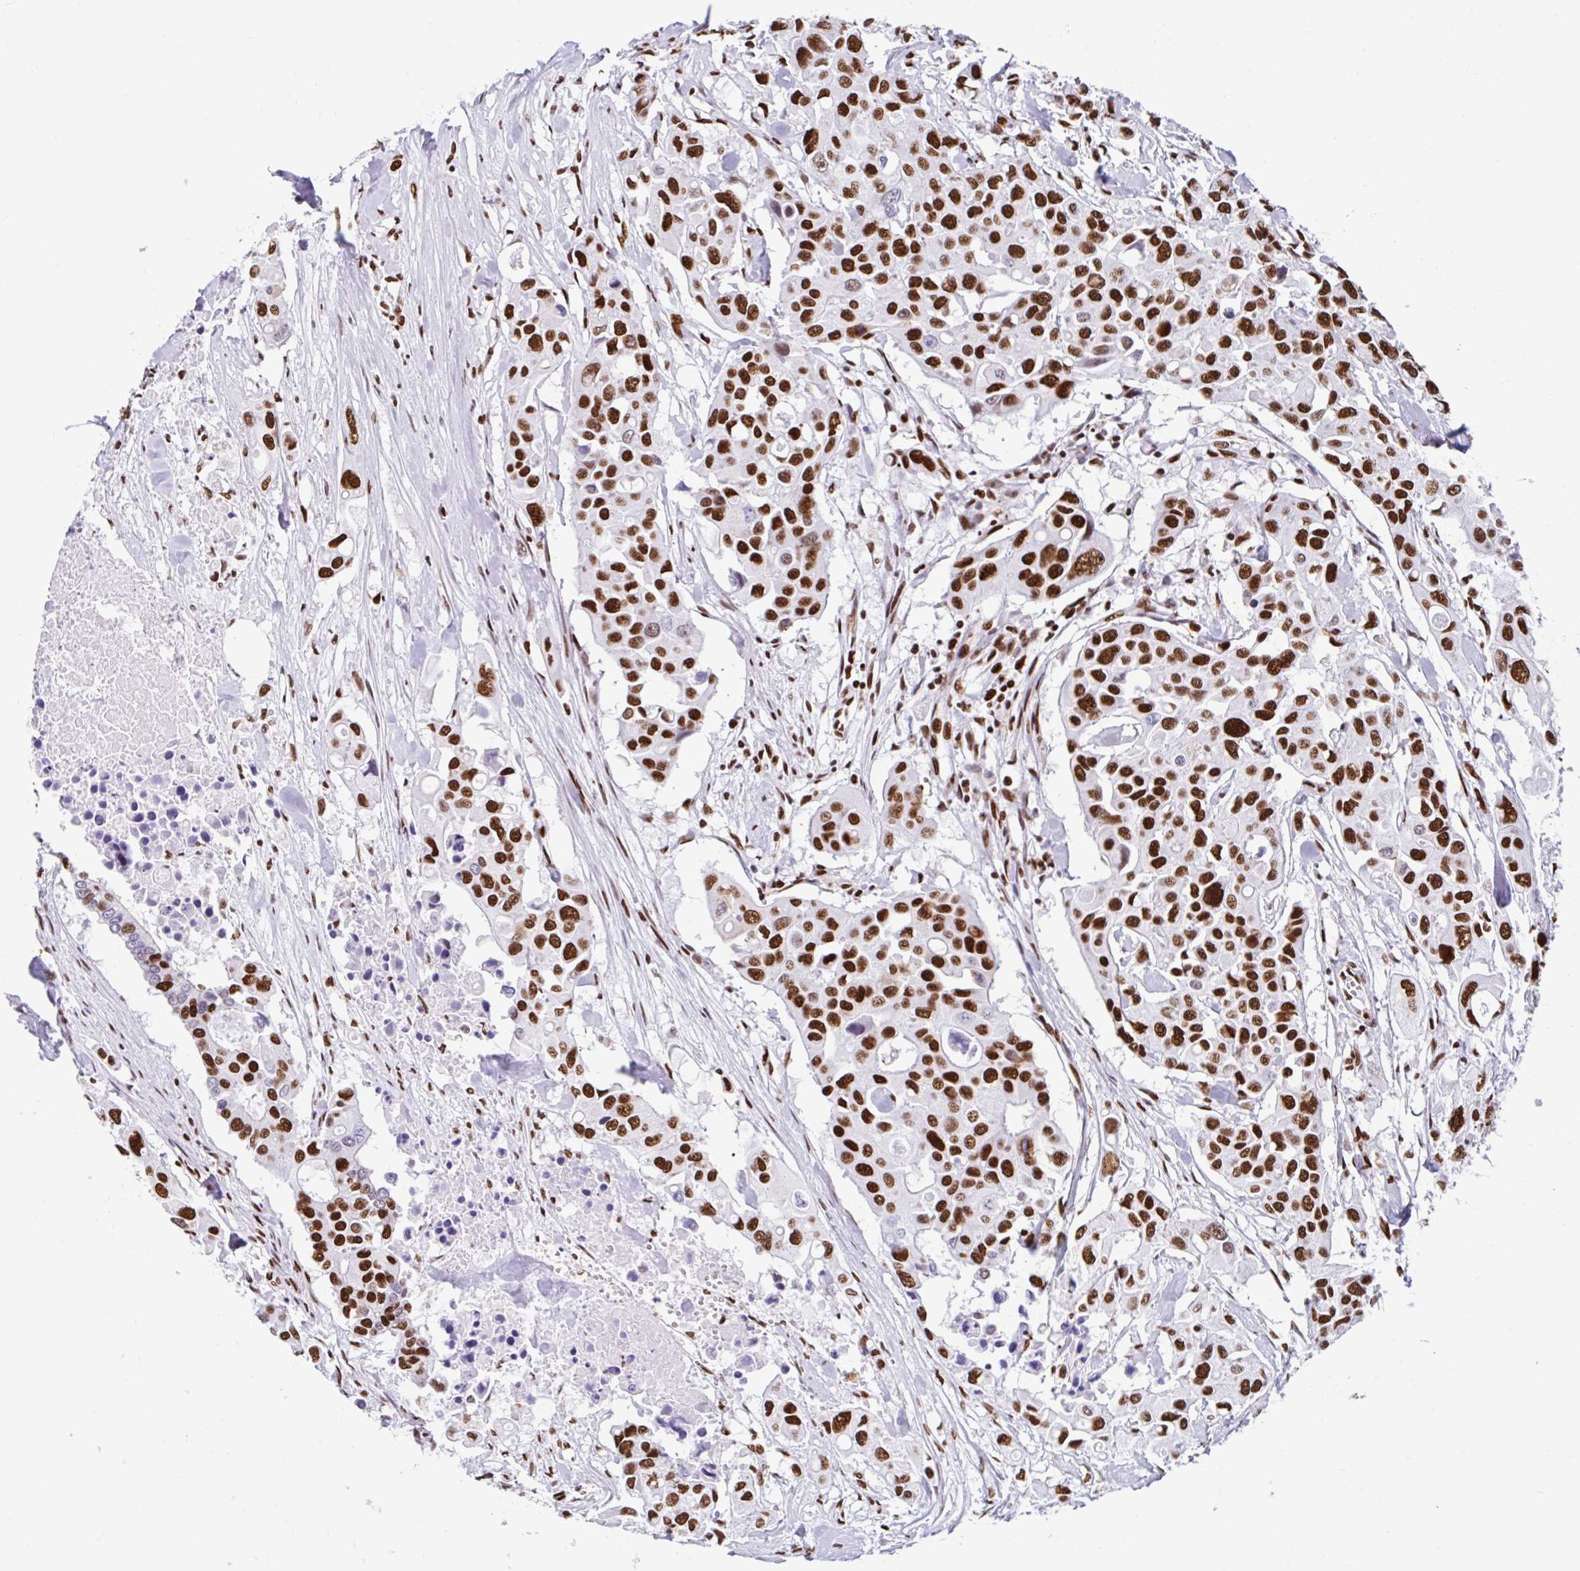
{"staining": {"intensity": "strong", "quantity": ">75%", "location": "nuclear"}, "tissue": "colorectal cancer", "cell_type": "Tumor cells", "image_type": "cancer", "snomed": [{"axis": "morphology", "description": "Adenocarcinoma, NOS"}, {"axis": "topography", "description": "Colon"}], "caption": "A high amount of strong nuclear staining is present in about >75% of tumor cells in colorectal adenocarcinoma tissue. The staining is performed using DAB brown chromogen to label protein expression. The nuclei are counter-stained blue using hematoxylin.", "gene": "KHDRBS1", "patient": {"sex": "male", "age": 77}}